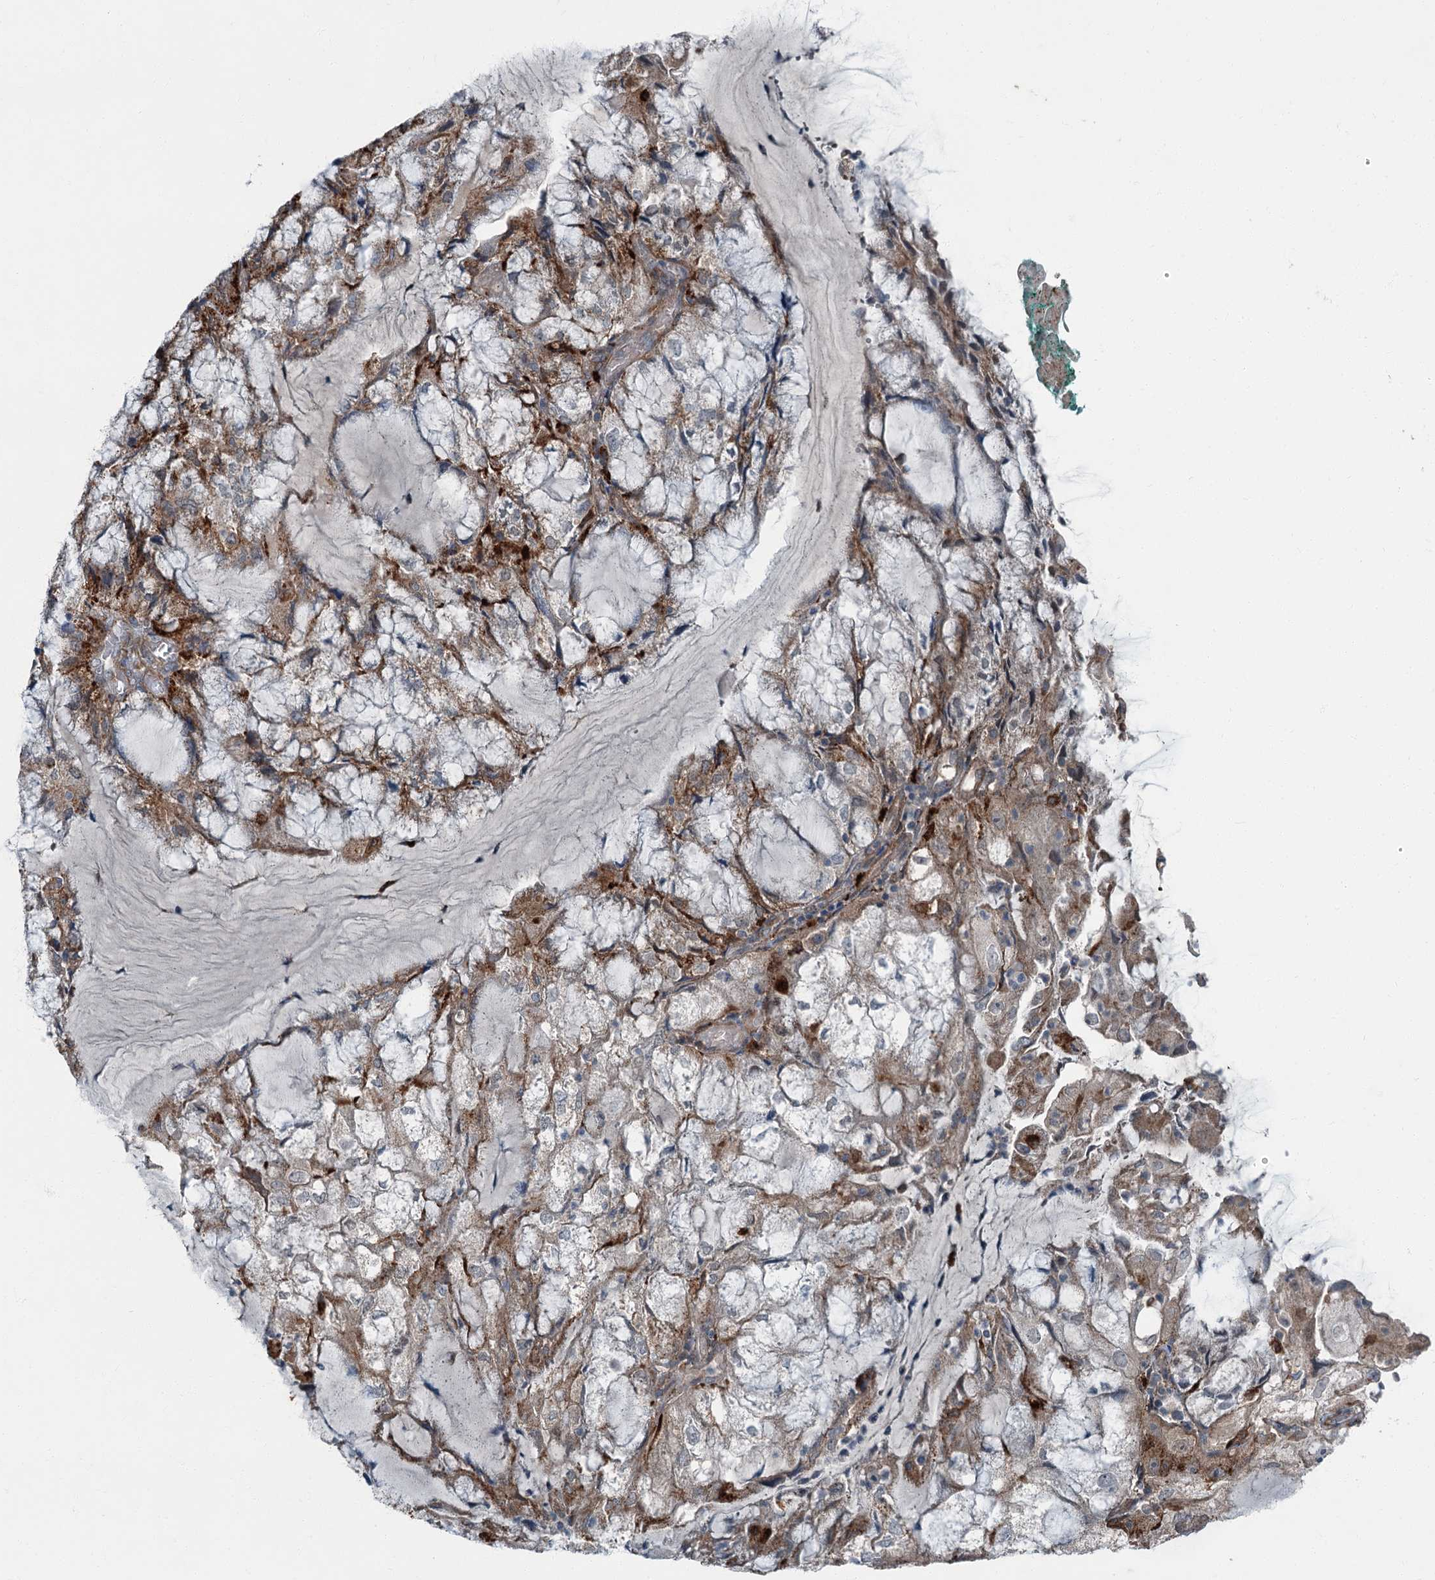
{"staining": {"intensity": "moderate", "quantity": "25%-75%", "location": "cytoplasmic/membranous"}, "tissue": "endometrial cancer", "cell_type": "Tumor cells", "image_type": "cancer", "snomed": [{"axis": "morphology", "description": "Adenocarcinoma, NOS"}, {"axis": "topography", "description": "Endometrium"}], "caption": "An image of human endometrial cancer stained for a protein demonstrates moderate cytoplasmic/membranous brown staining in tumor cells.", "gene": "AXL", "patient": {"sex": "female", "age": 81}}